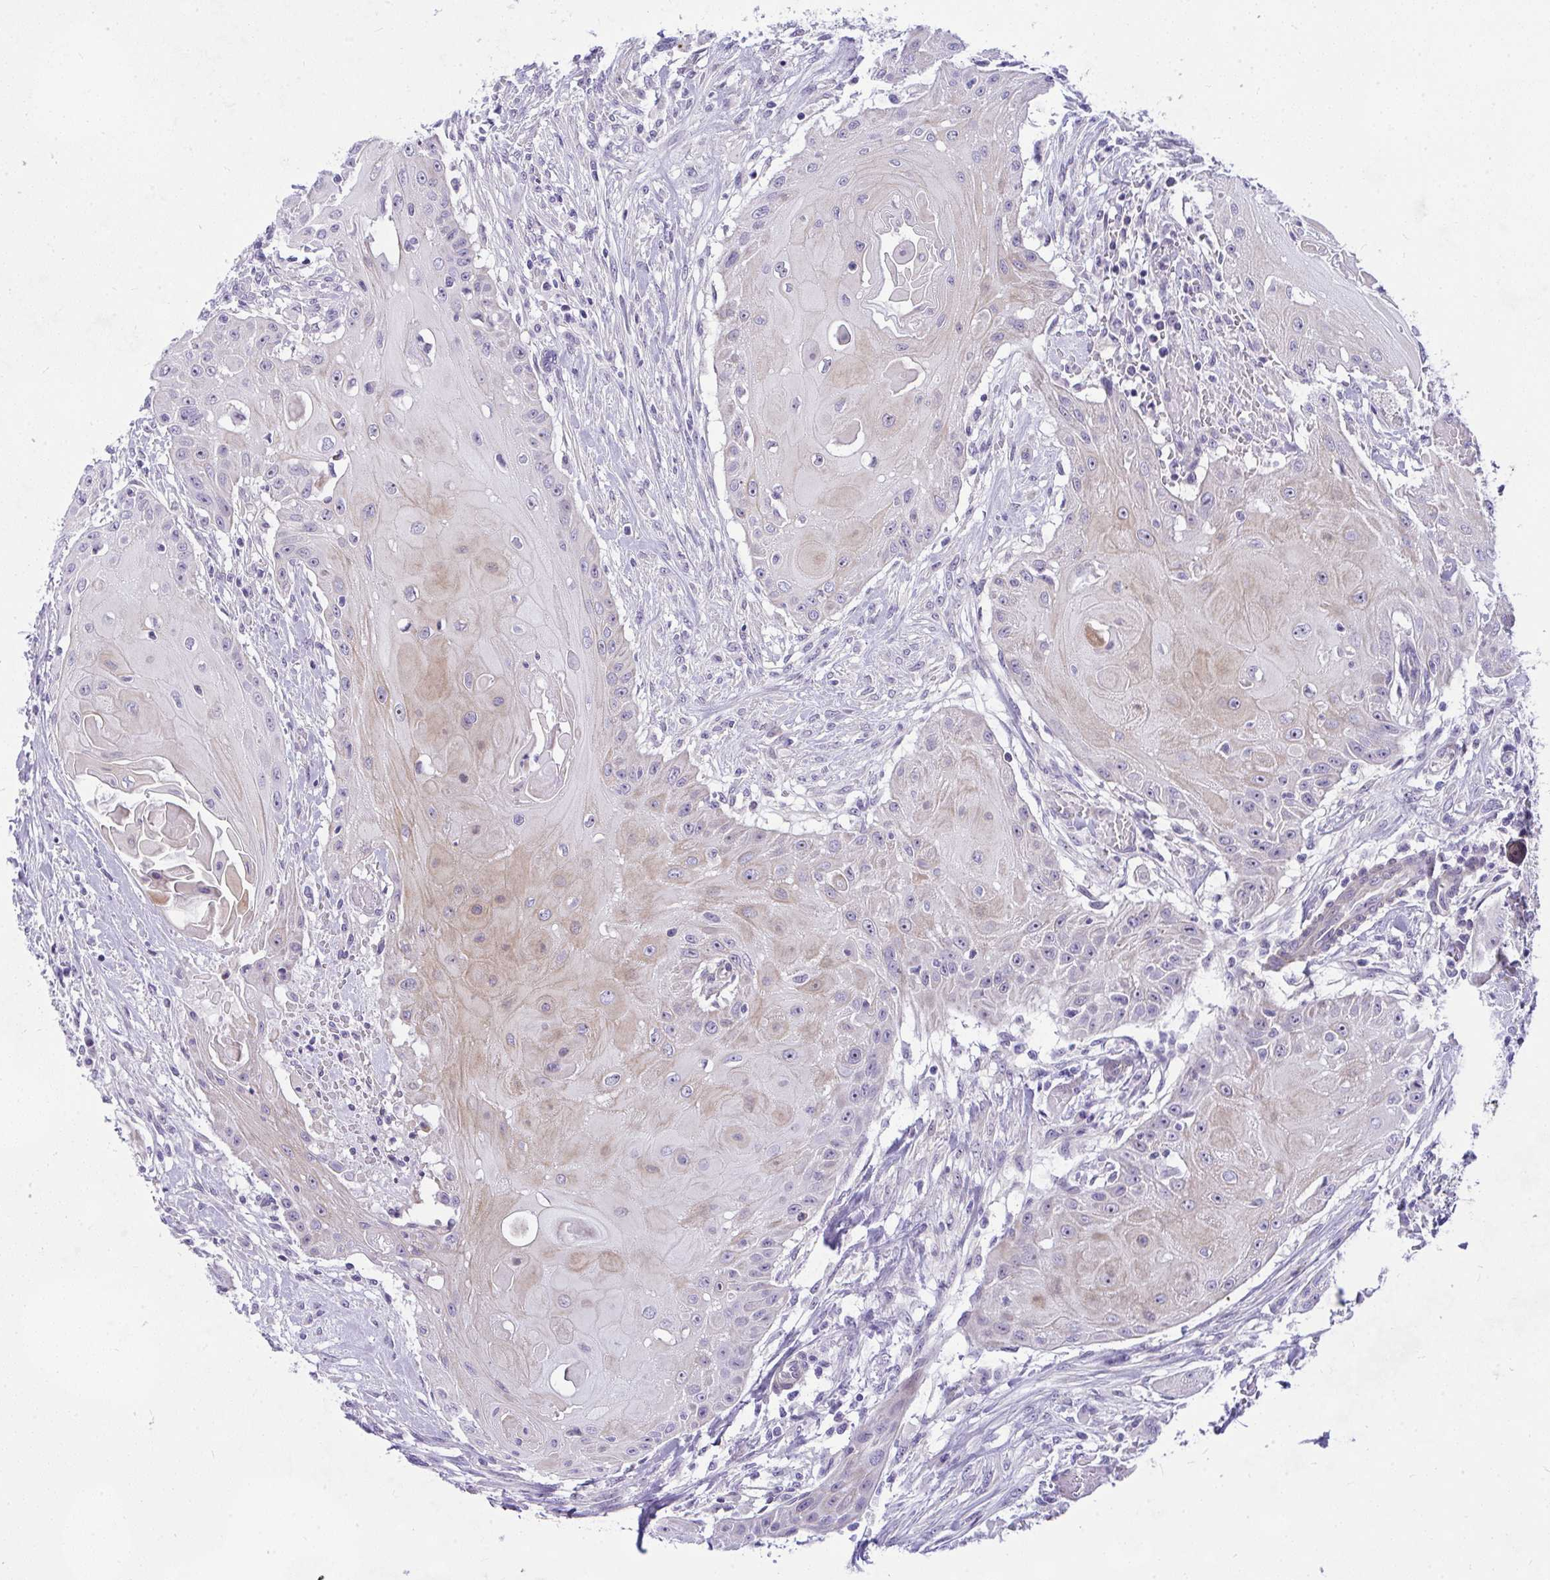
{"staining": {"intensity": "weak", "quantity": "<25%", "location": "cytoplasmic/membranous"}, "tissue": "head and neck cancer", "cell_type": "Tumor cells", "image_type": "cancer", "snomed": [{"axis": "morphology", "description": "Squamous cell carcinoma, NOS"}, {"axis": "topography", "description": "Oral tissue"}, {"axis": "topography", "description": "Head-Neck"}, {"axis": "topography", "description": "Neck, NOS"}], "caption": "The histopathology image shows no staining of tumor cells in head and neck cancer.", "gene": "NFXL1", "patient": {"sex": "female", "age": 55}}